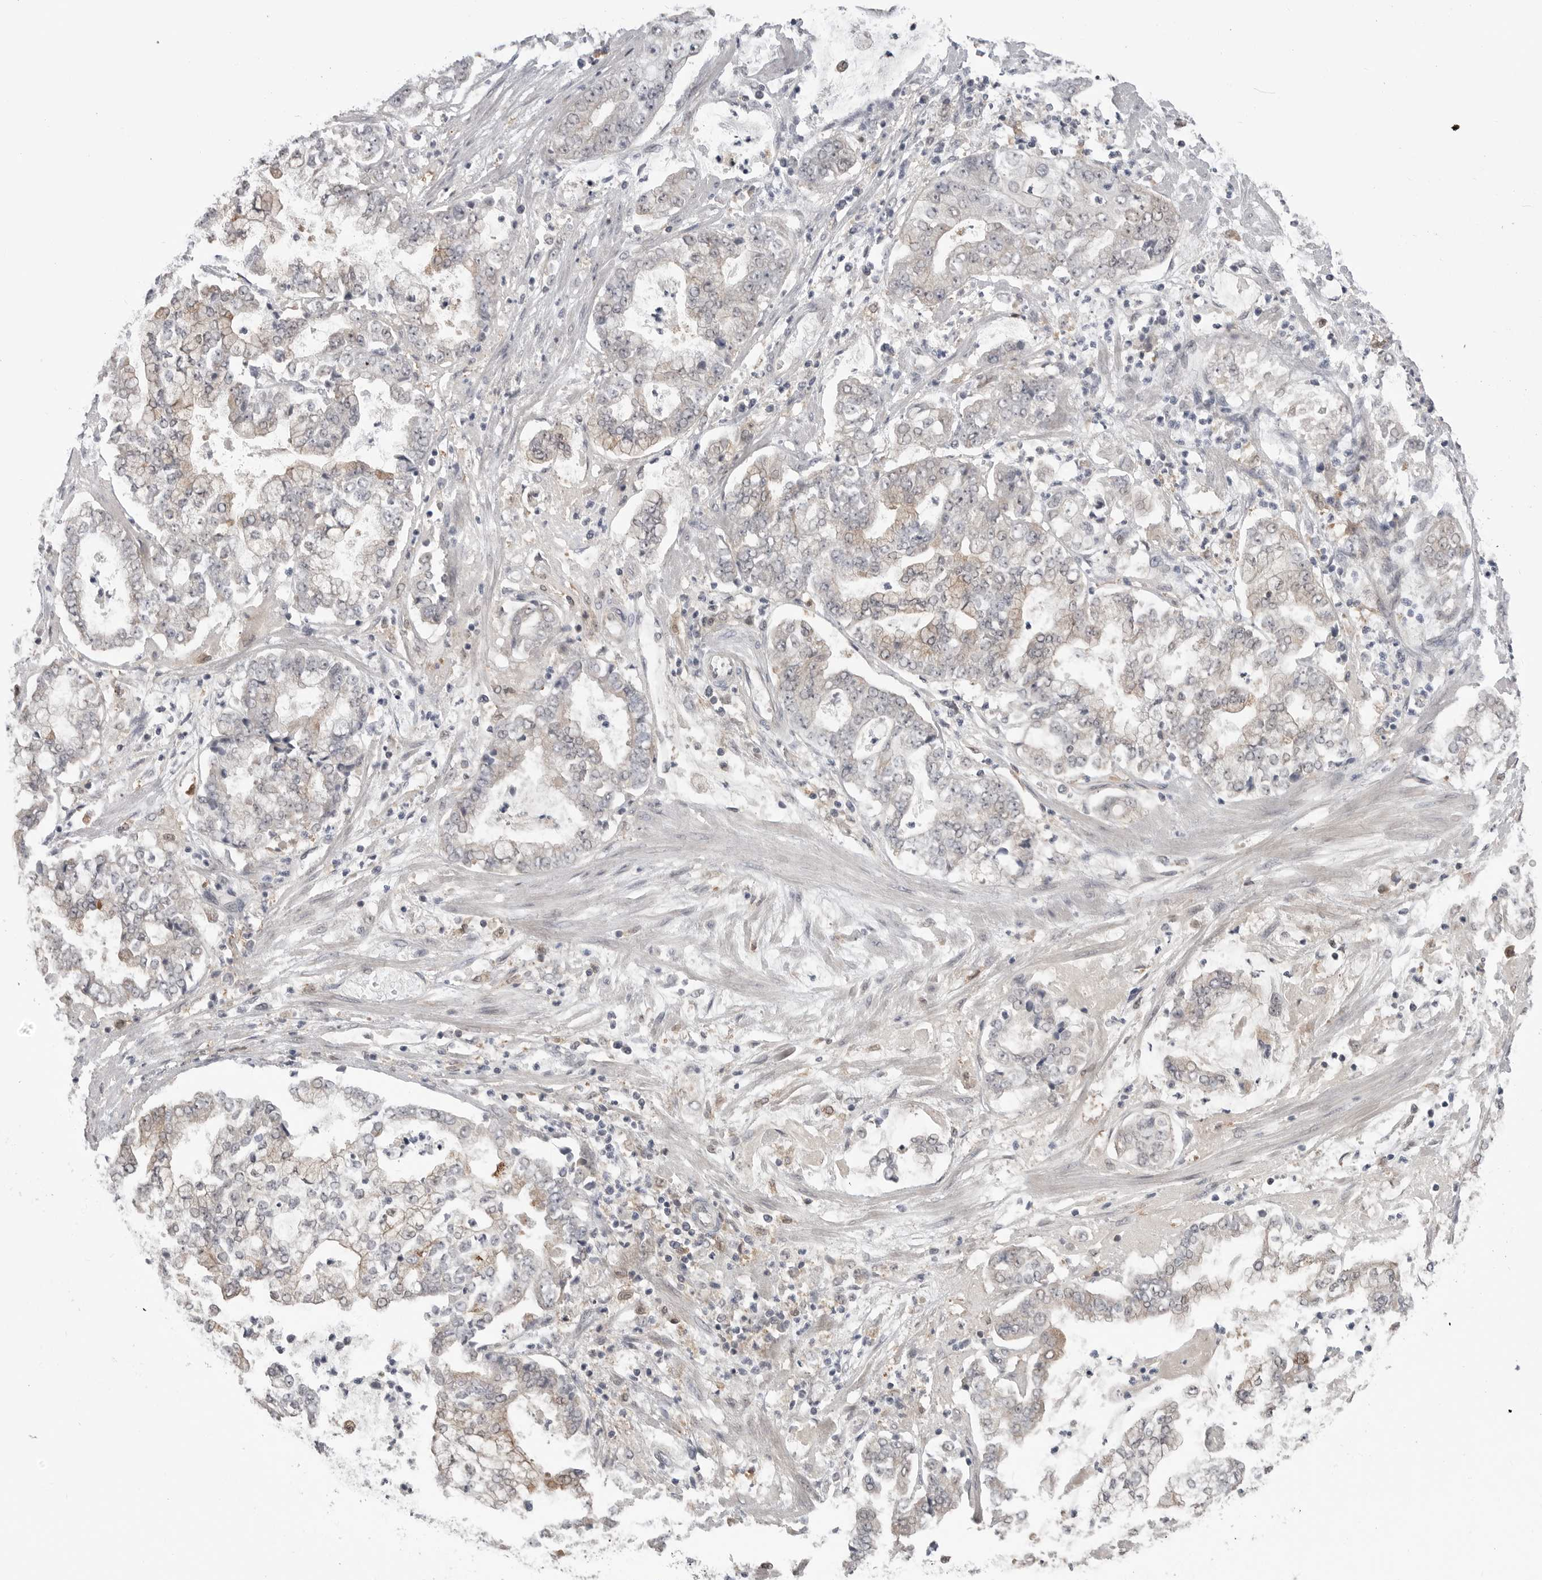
{"staining": {"intensity": "weak", "quantity": "<25%", "location": "cytoplasmic/membranous"}, "tissue": "stomach cancer", "cell_type": "Tumor cells", "image_type": "cancer", "snomed": [{"axis": "morphology", "description": "Adenocarcinoma, NOS"}, {"axis": "topography", "description": "Stomach"}], "caption": "The immunohistochemistry (IHC) histopathology image has no significant positivity in tumor cells of stomach cancer (adenocarcinoma) tissue.", "gene": "PNPO", "patient": {"sex": "male", "age": 76}}